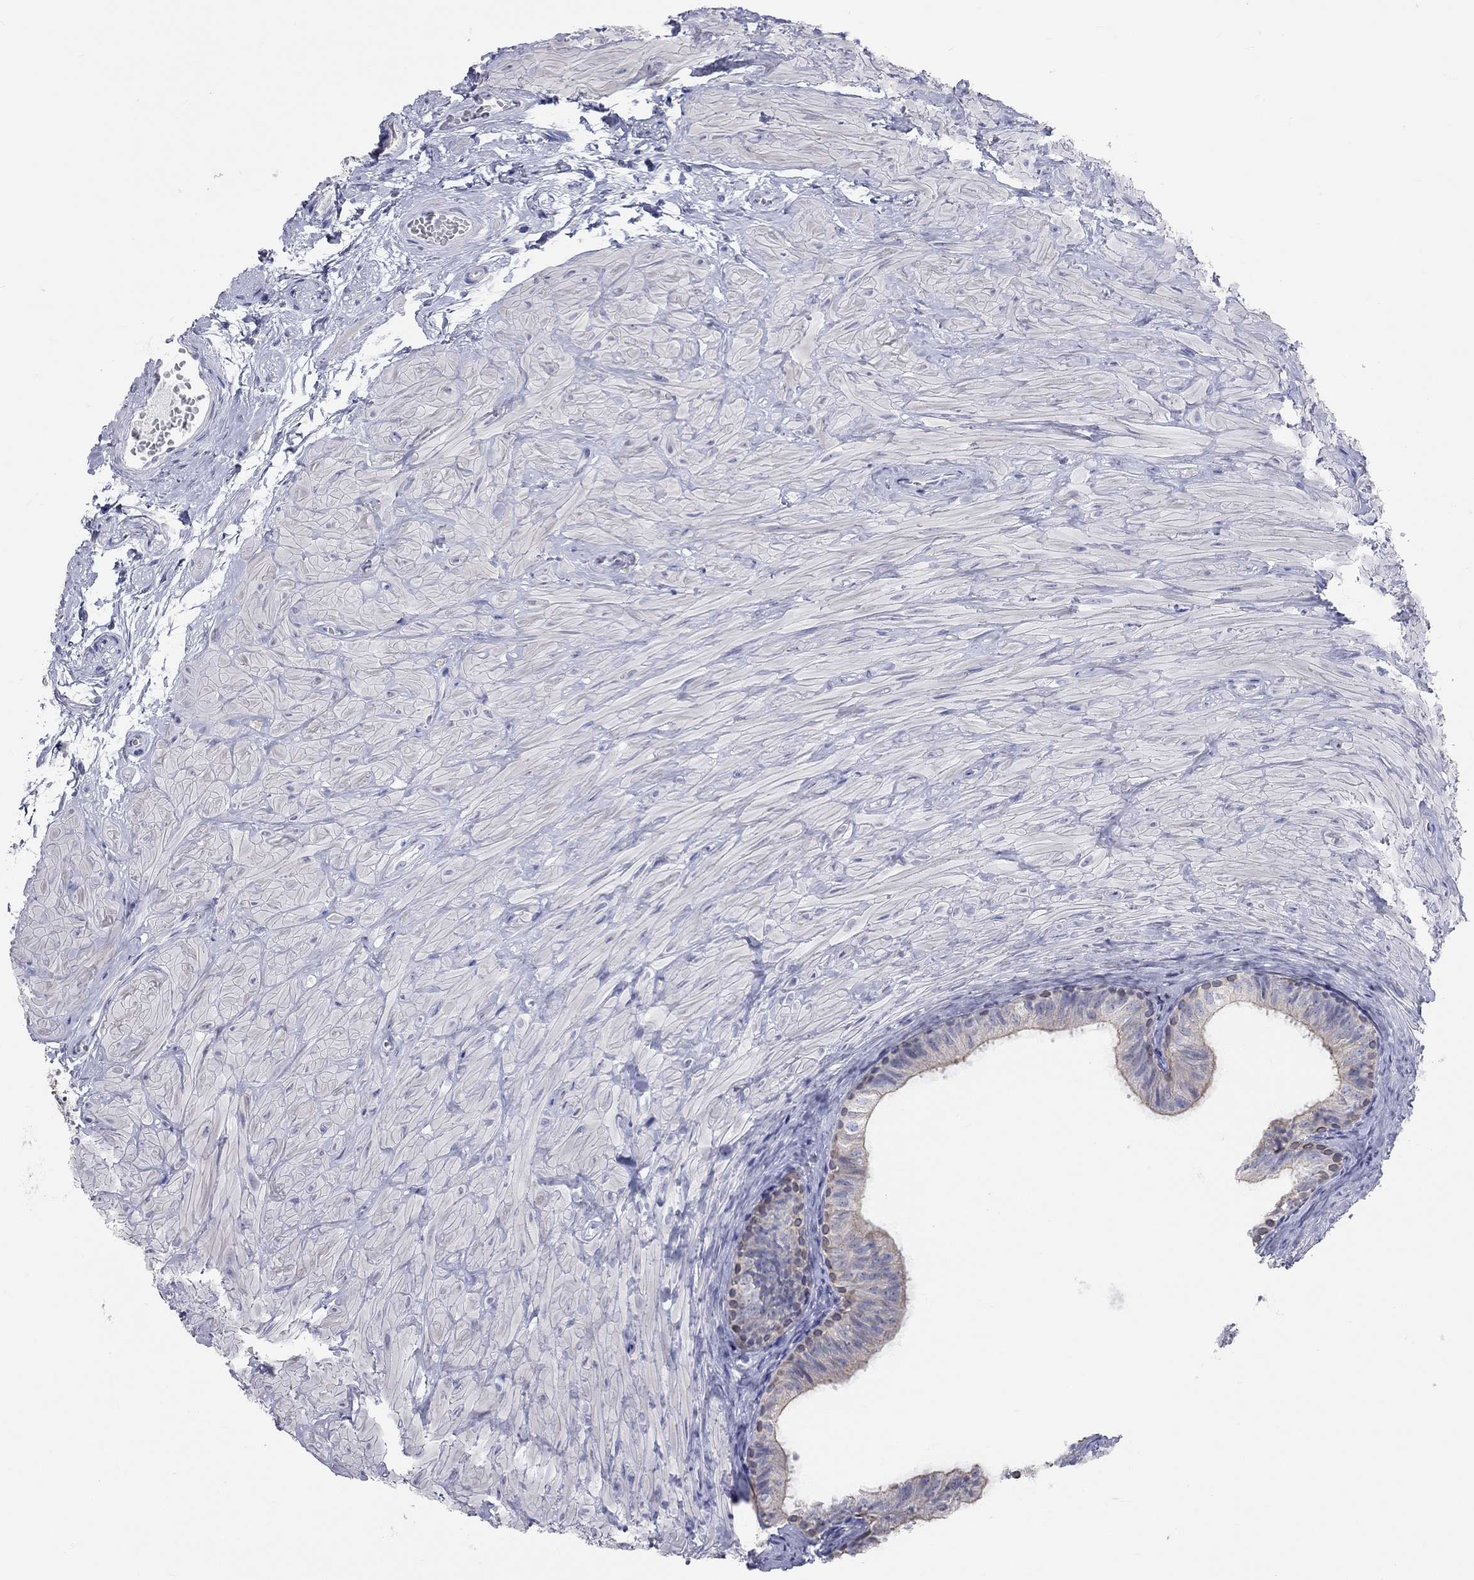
{"staining": {"intensity": "weak", "quantity": "<25%", "location": "cytoplasmic/membranous,nuclear"}, "tissue": "epididymis", "cell_type": "Glandular cells", "image_type": "normal", "snomed": [{"axis": "morphology", "description": "Normal tissue, NOS"}, {"axis": "topography", "description": "Epididymis"}, {"axis": "topography", "description": "Vas deferens"}], "caption": "Immunohistochemistry (IHC) of normal human epididymis displays no expression in glandular cells.", "gene": "AK8", "patient": {"sex": "male", "age": 23}}